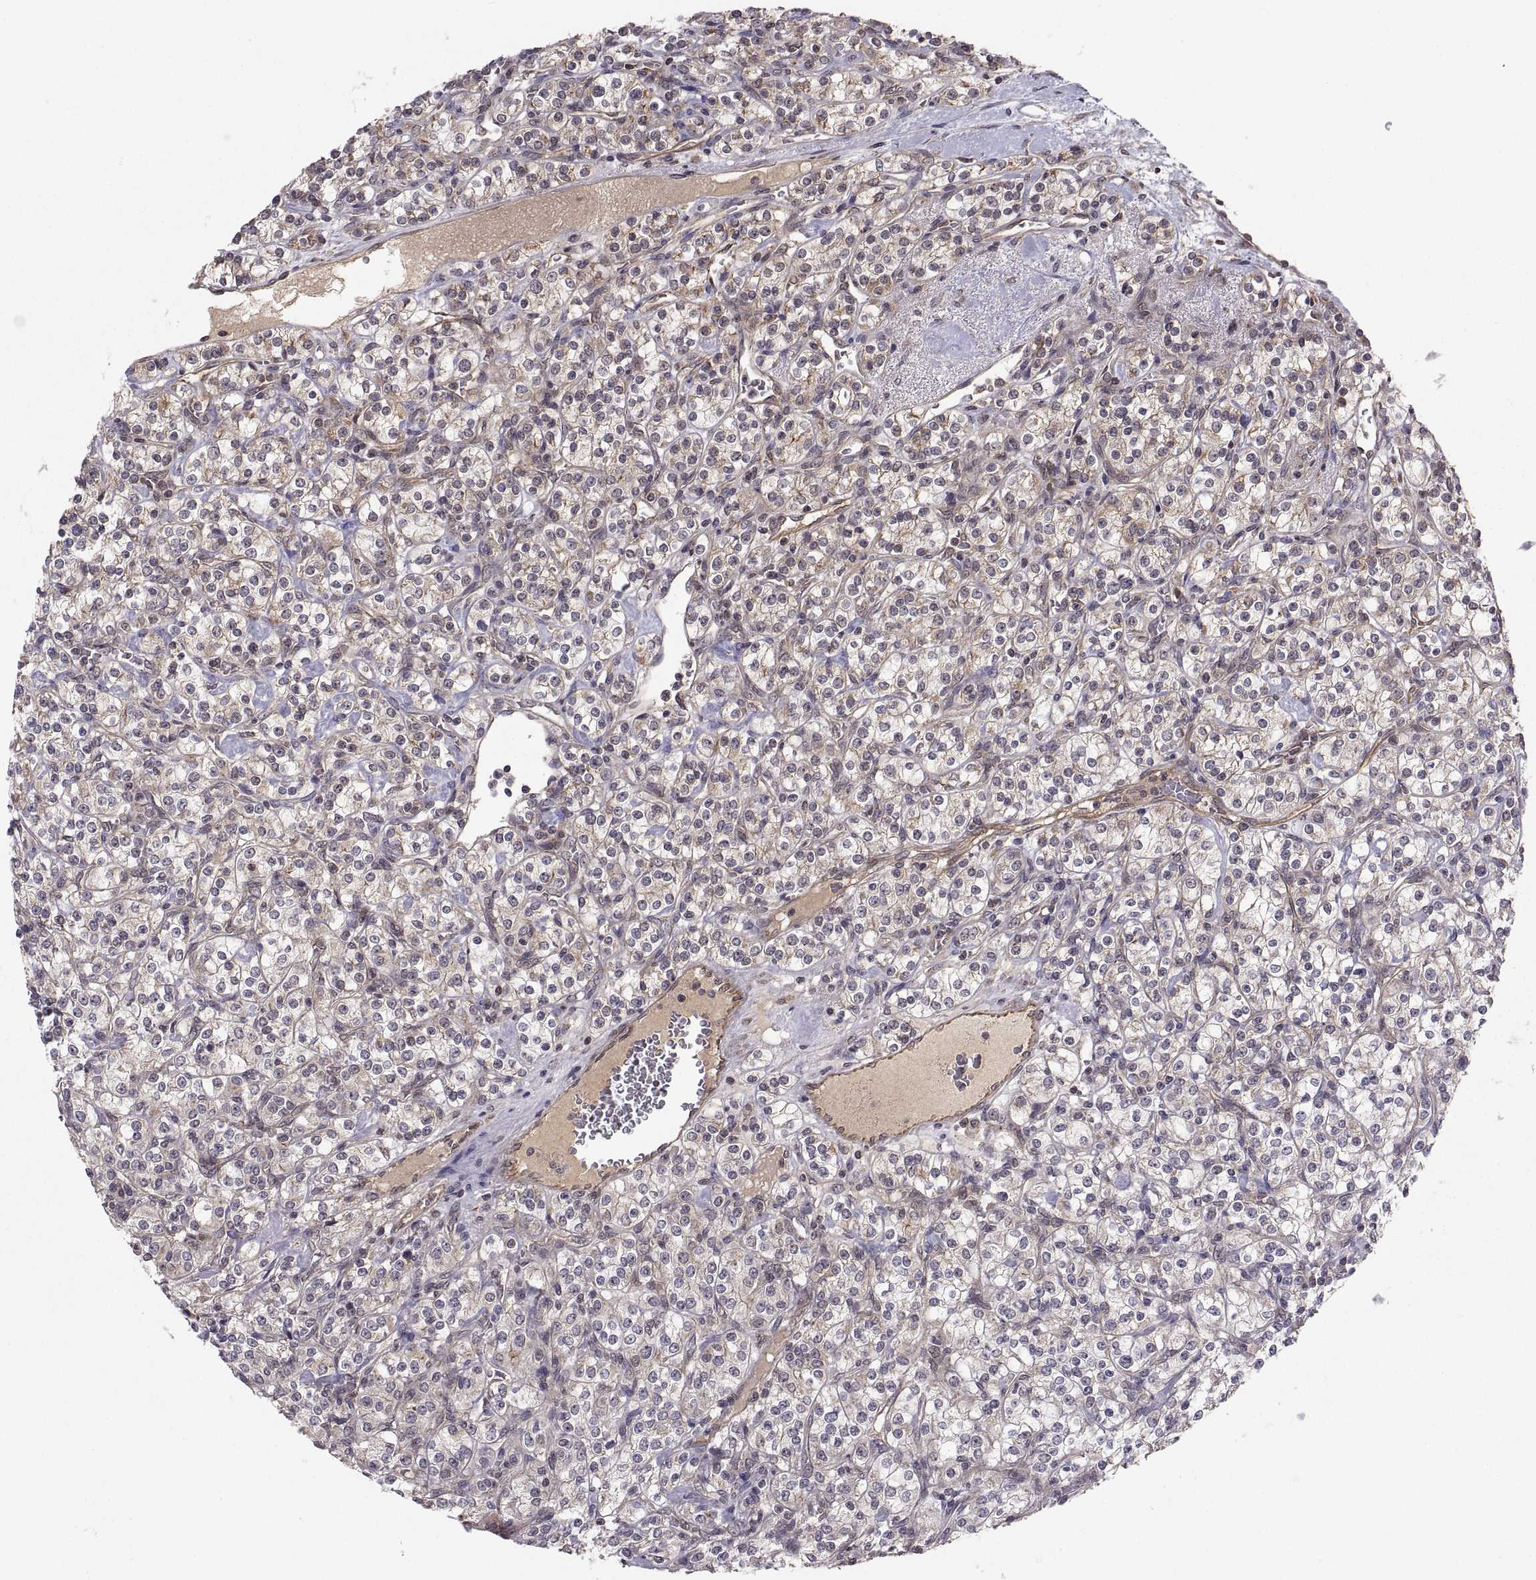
{"staining": {"intensity": "moderate", "quantity": "<25%", "location": "cytoplasmic/membranous"}, "tissue": "renal cancer", "cell_type": "Tumor cells", "image_type": "cancer", "snomed": [{"axis": "morphology", "description": "Adenocarcinoma, NOS"}, {"axis": "topography", "description": "Kidney"}], "caption": "DAB immunohistochemical staining of human renal cancer (adenocarcinoma) exhibits moderate cytoplasmic/membranous protein expression in about <25% of tumor cells.", "gene": "ABL2", "patient": {"sex": "male", "age": 77}}